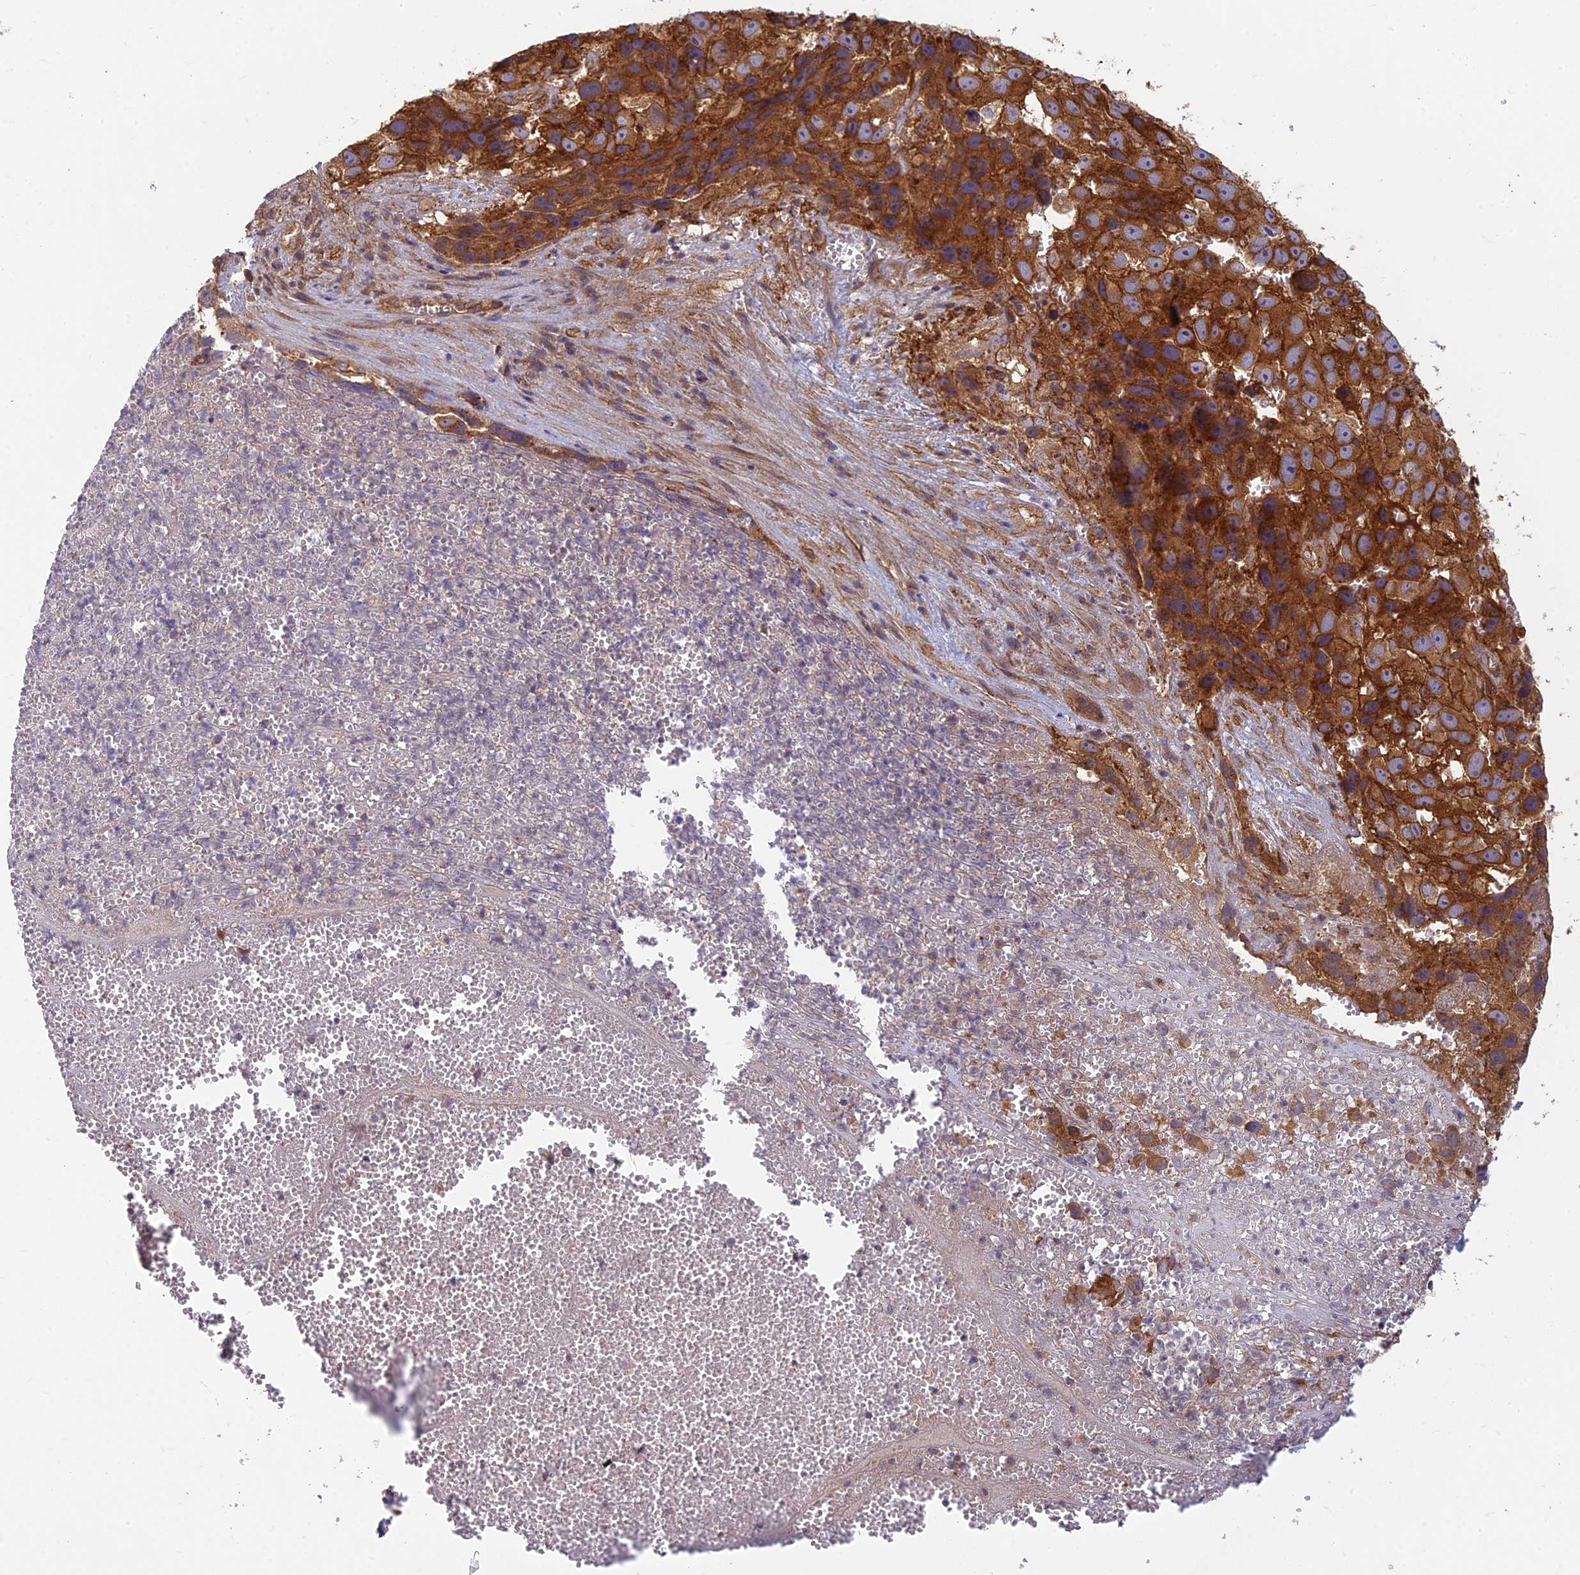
{"staining": {"intensity": "strong", "quantity": ">75%", "location": "cytoplasmic/membranous"}, "tissue": "melanoma", "cell_type": "Tumor cells", "image_type": "cancer", "snomed": [{"axis": "morphology", "description": "Malignant melanoma, NOS"}, {"axis": "topography", "description": "Skin"}], "caption": "Immunohistochemical staining of melanoma exhibits high levels of strong cytoplasmic/membranous protein expression in about >75% of tumor cells.", "gene": "TCF25", "patient": {"sex": "male", "age": 84}}